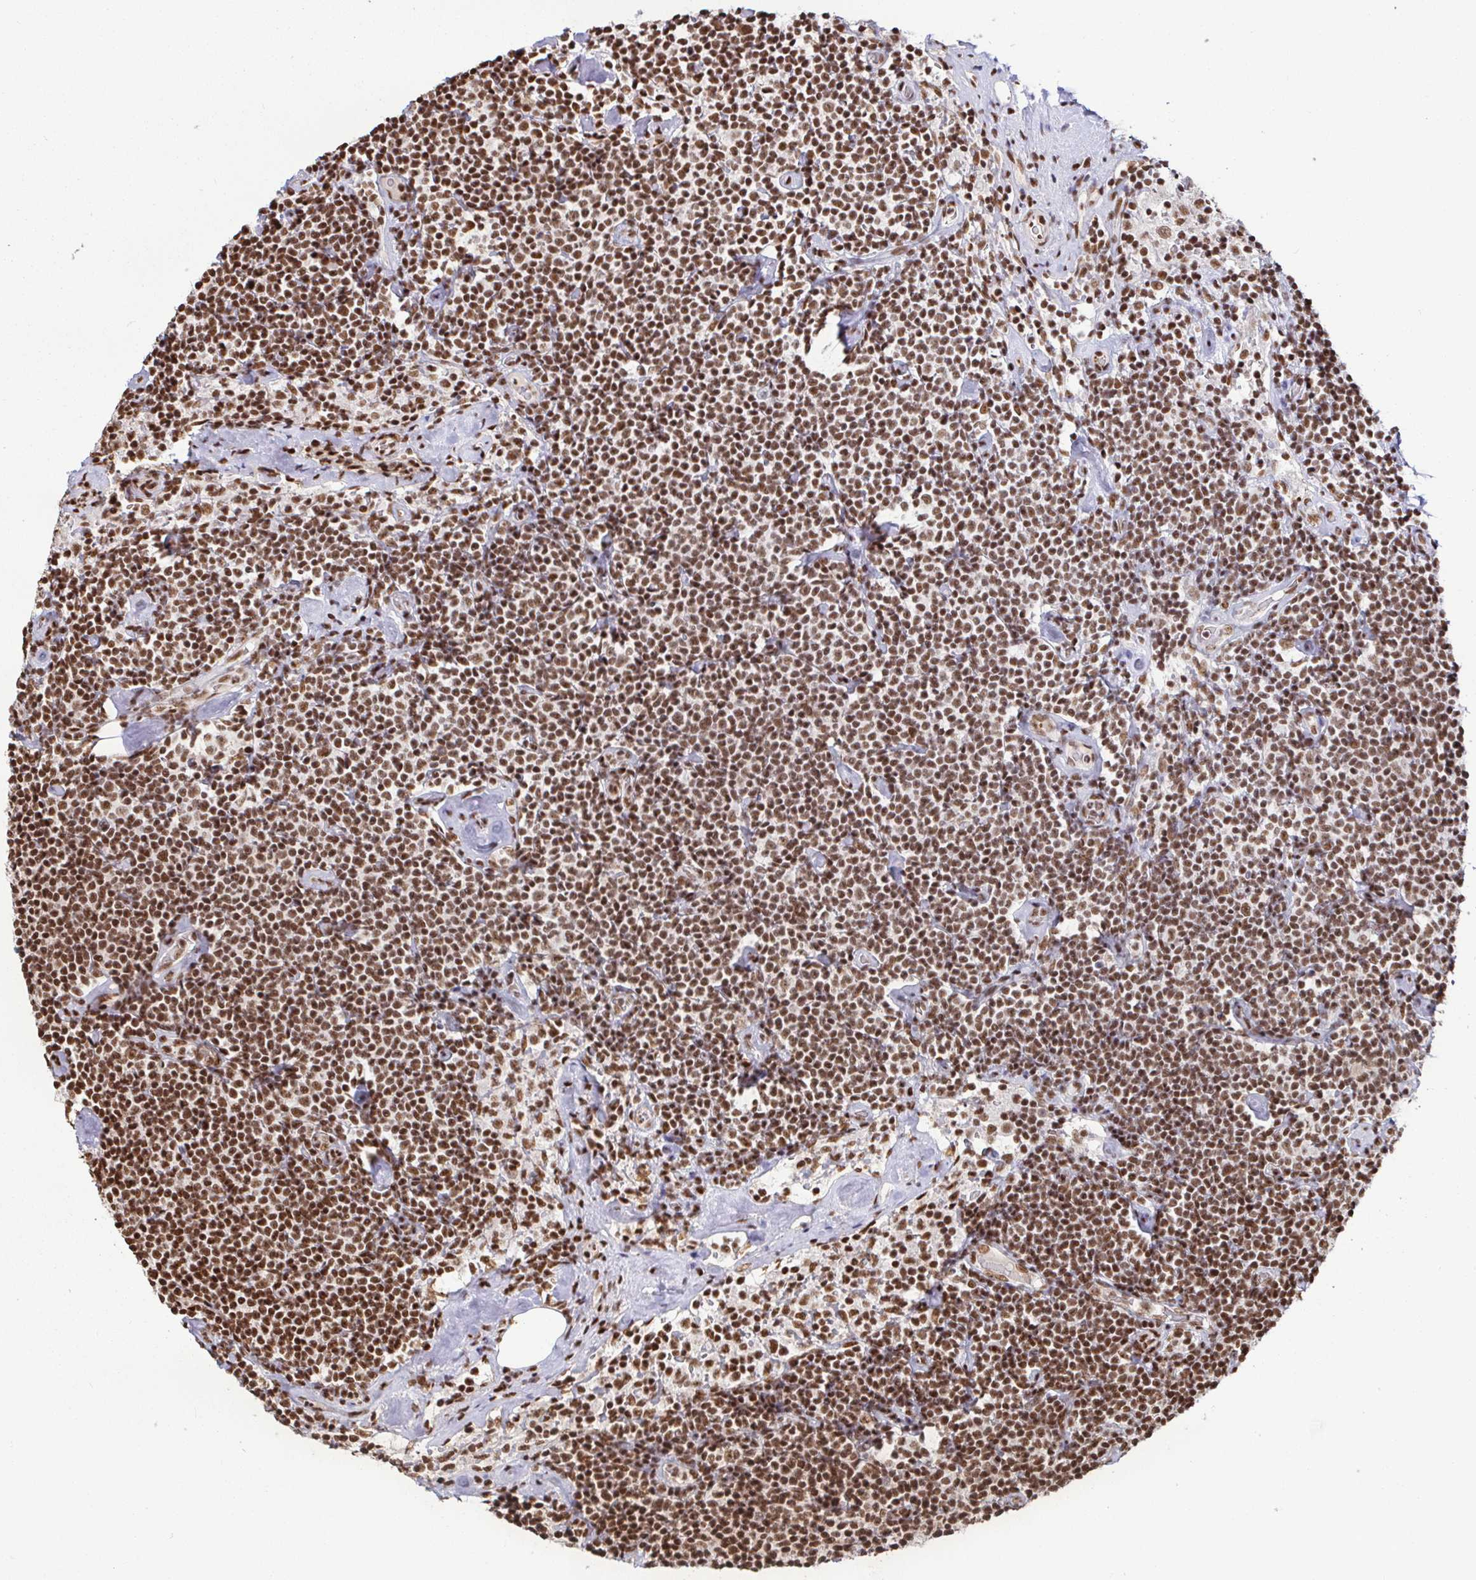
{"staining": {"intensity": "strong", "quantity": ">75%", "location": "nuclear"}, "tissue": "lymphoma", "cell_type": "Tumor cells", "image_type": "cancer", "snomed": [{"axis": "morphology", "description": "Malignant lymphoma, non-Hodgkin's type, Low grade"}, {"axis": "topography", "description": "Lymph node"}], "caption": "High-magnification brightfield microscopy of malignant lymphoma, non-Hodgkin's type (low-grade) stained with DAB (3,3'-diaminobenzidine) (brown) and counterstained with hematoxylin (blue). tumor cells exhibit strong nuclear positivity is identified in approximately>75% of cells.", "gene": "SP3", "patient": {"sex": "male", "age": 81}}